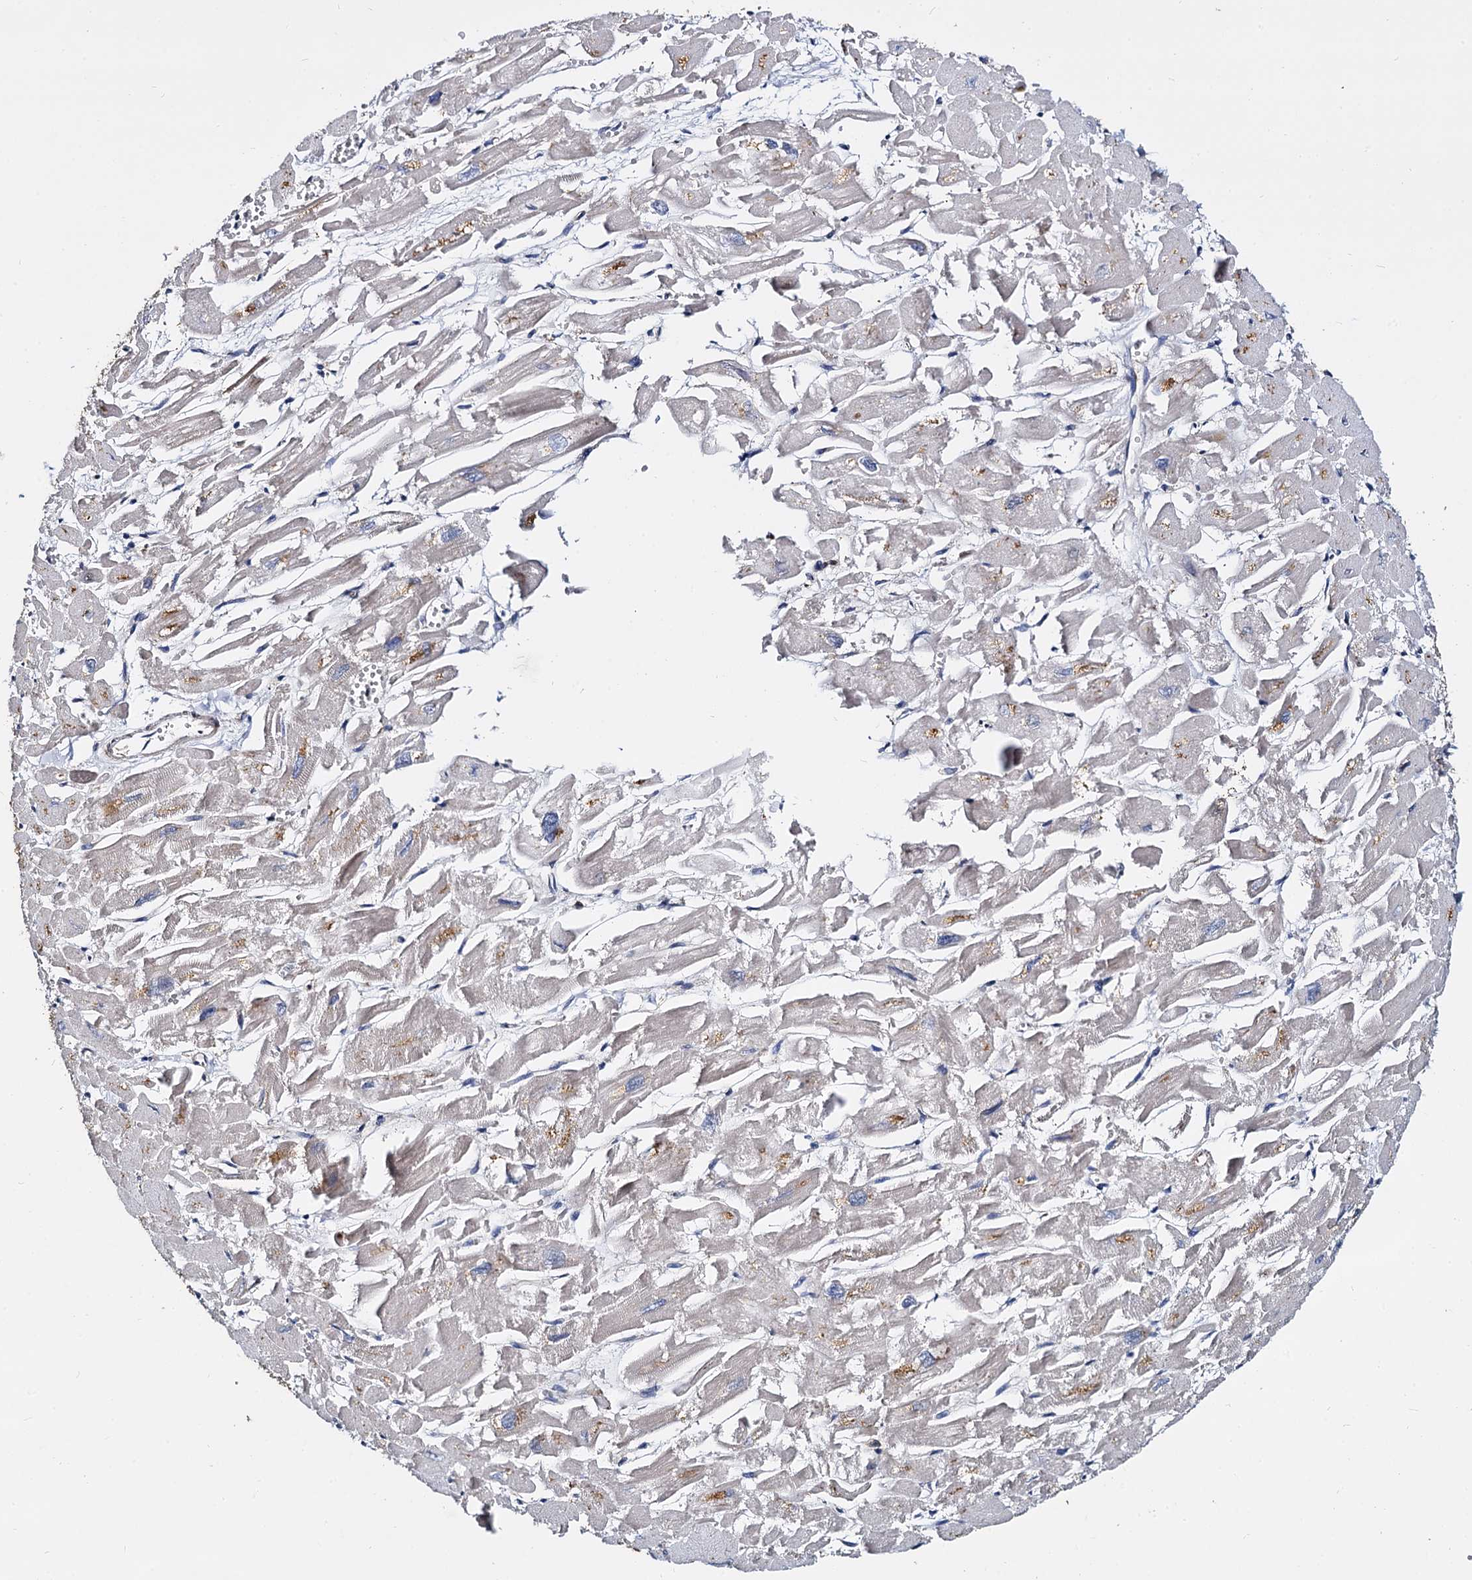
{"staining": {"intensity": "weak", "quantity": "25%-75%", "location": "cytoplasmic/membranous"}, "tissue": "heart muscle", "cell_type": "Cardiomyocytes", "image_type": "normal", "snomed": [{"axis": "morphology", "description": "Normal tissue, NOS"}, {"axis": "topography", "description": "Heart"}], "caption": "This micrograph demonstrates unremarkable heart muscle stained with IHC to label a protein in brown. The cytoplasmic/membranous of cardiomyocytes show weak positivity for the protein. Nuclei are counter-stained blue.", "gene": "ANKRD13A", "patient": {"sex": "male", "age": 54}}